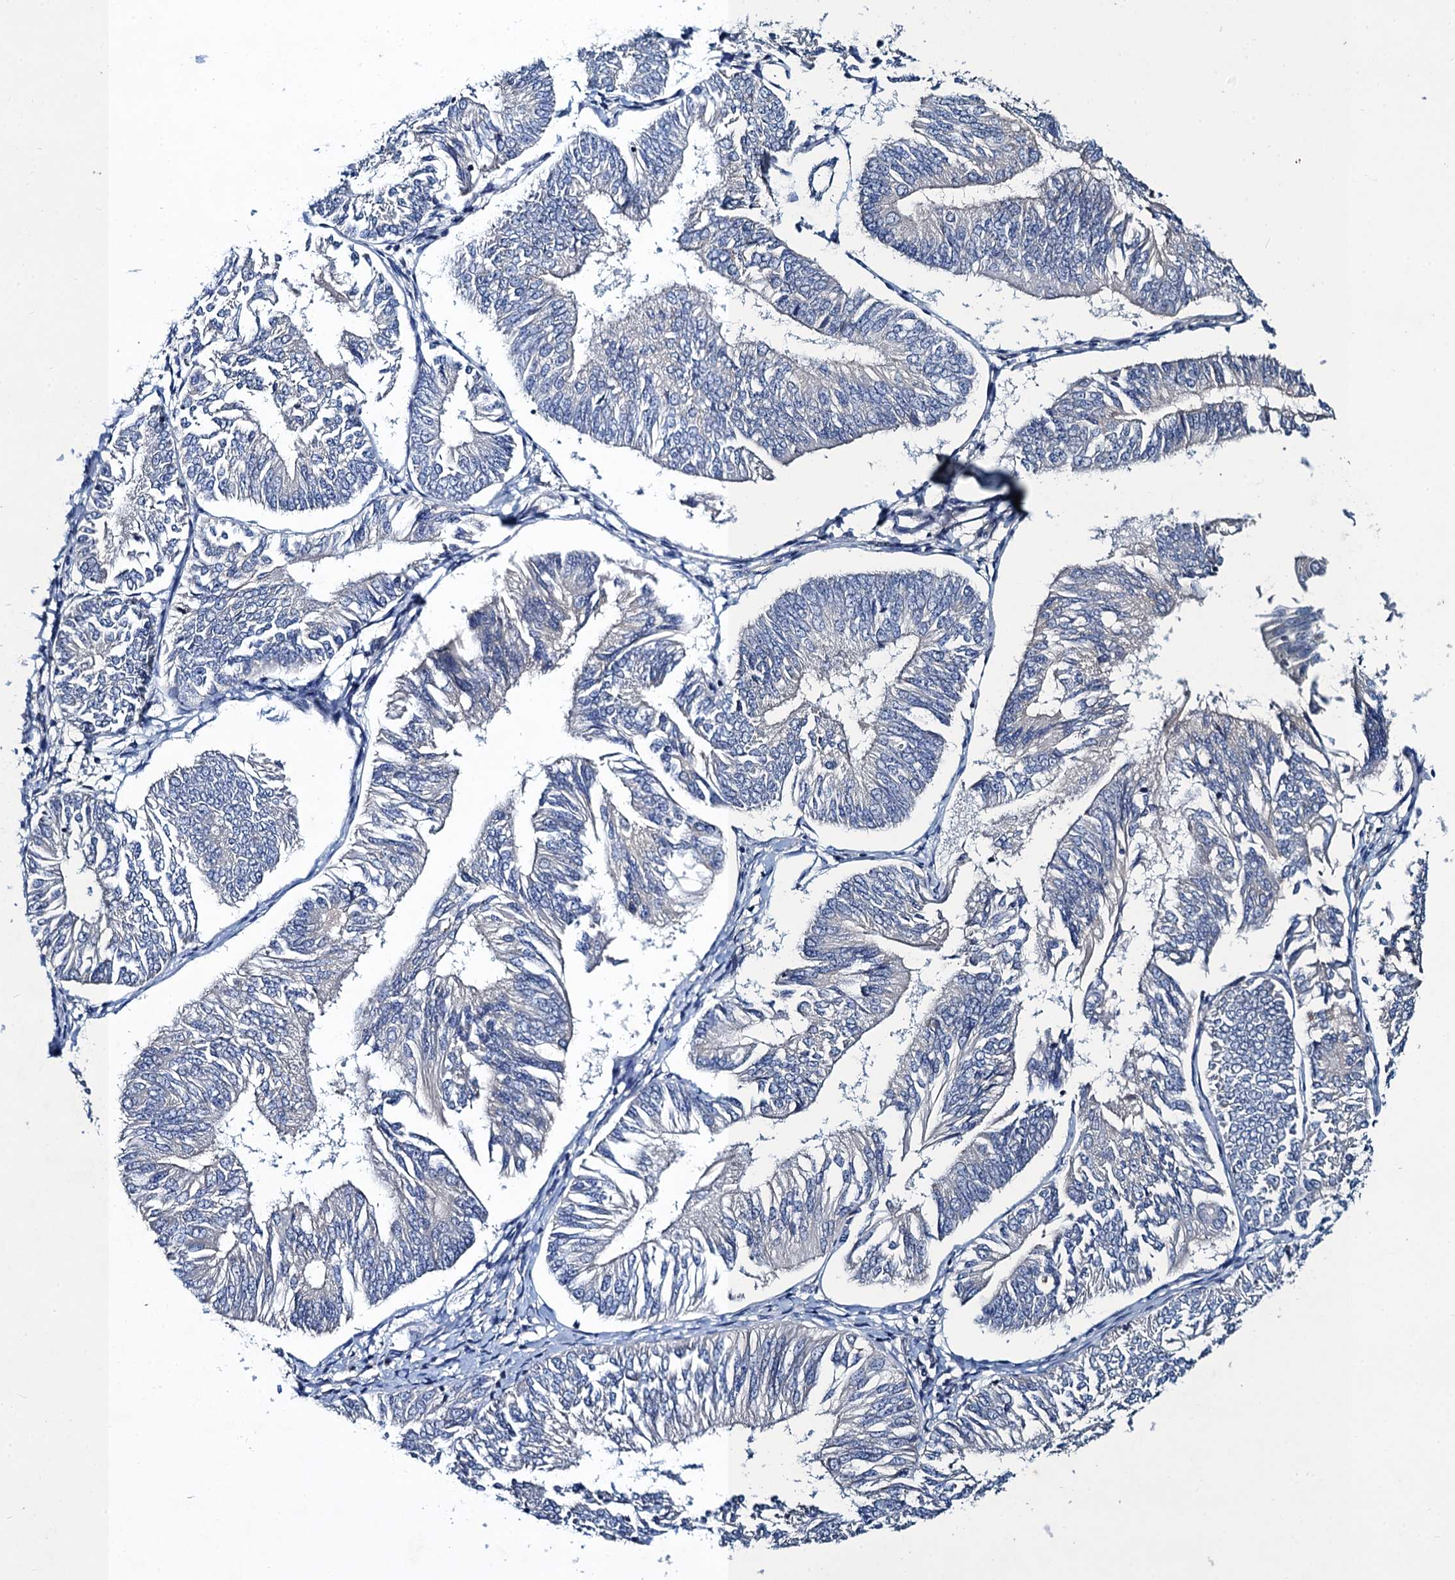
{"staining": {"intensity": "negative", "quantity": "none", "location": "none"}, "tissue": "endometrial cancer", "cell_type": "Tumor cells", "image_type": "cancer", "snomed": [{"axis": "morphology", "description": "Adenocarcinoma, NOS"}, {"axis": "topography", "description": "Endometrium"}], "caption": "Image shows no significant protein expression in tumor cells of endometrial cancer.", "gene": "SNAP29", "patient": {"sex": "female", "age": 58}}